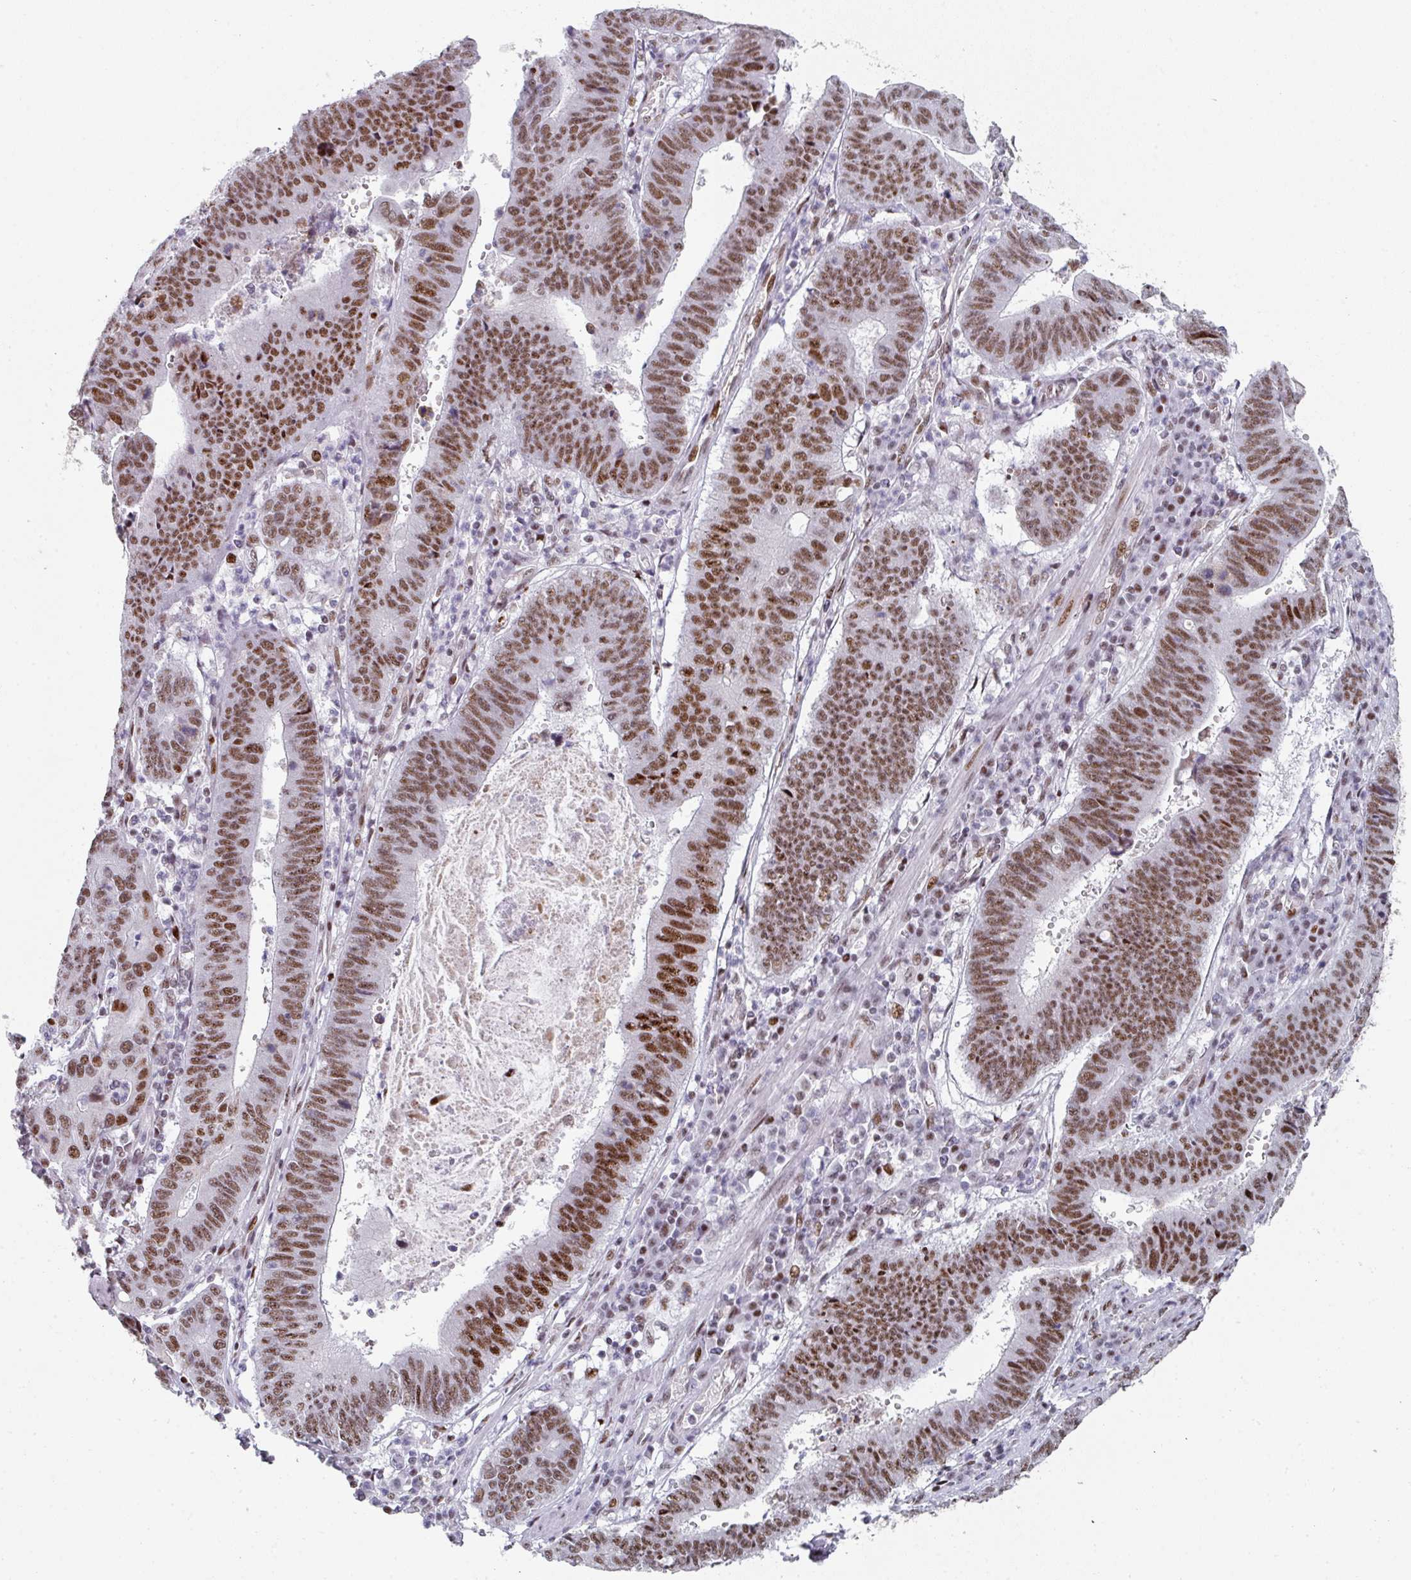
{"staining": {"intensity": "moderate", "quantity": ">75%", "location": "nuclear"}, "tissue": "stomach cancer", "cell_type": "Tumor cells", "image_type": "cancer", "snomed": [{"axis": "morphology", "description": "Adenocarcinoma, NOS"}, {"axis": "topography", "description": "Stomach"}], "caption": "Human stomach cancer stained for a protein (brown) shows moderate nuclear positive expression in about >75% of tumor cells.", "gene": "SF3B5", "patient": {"sex": "male", "age": 59}}